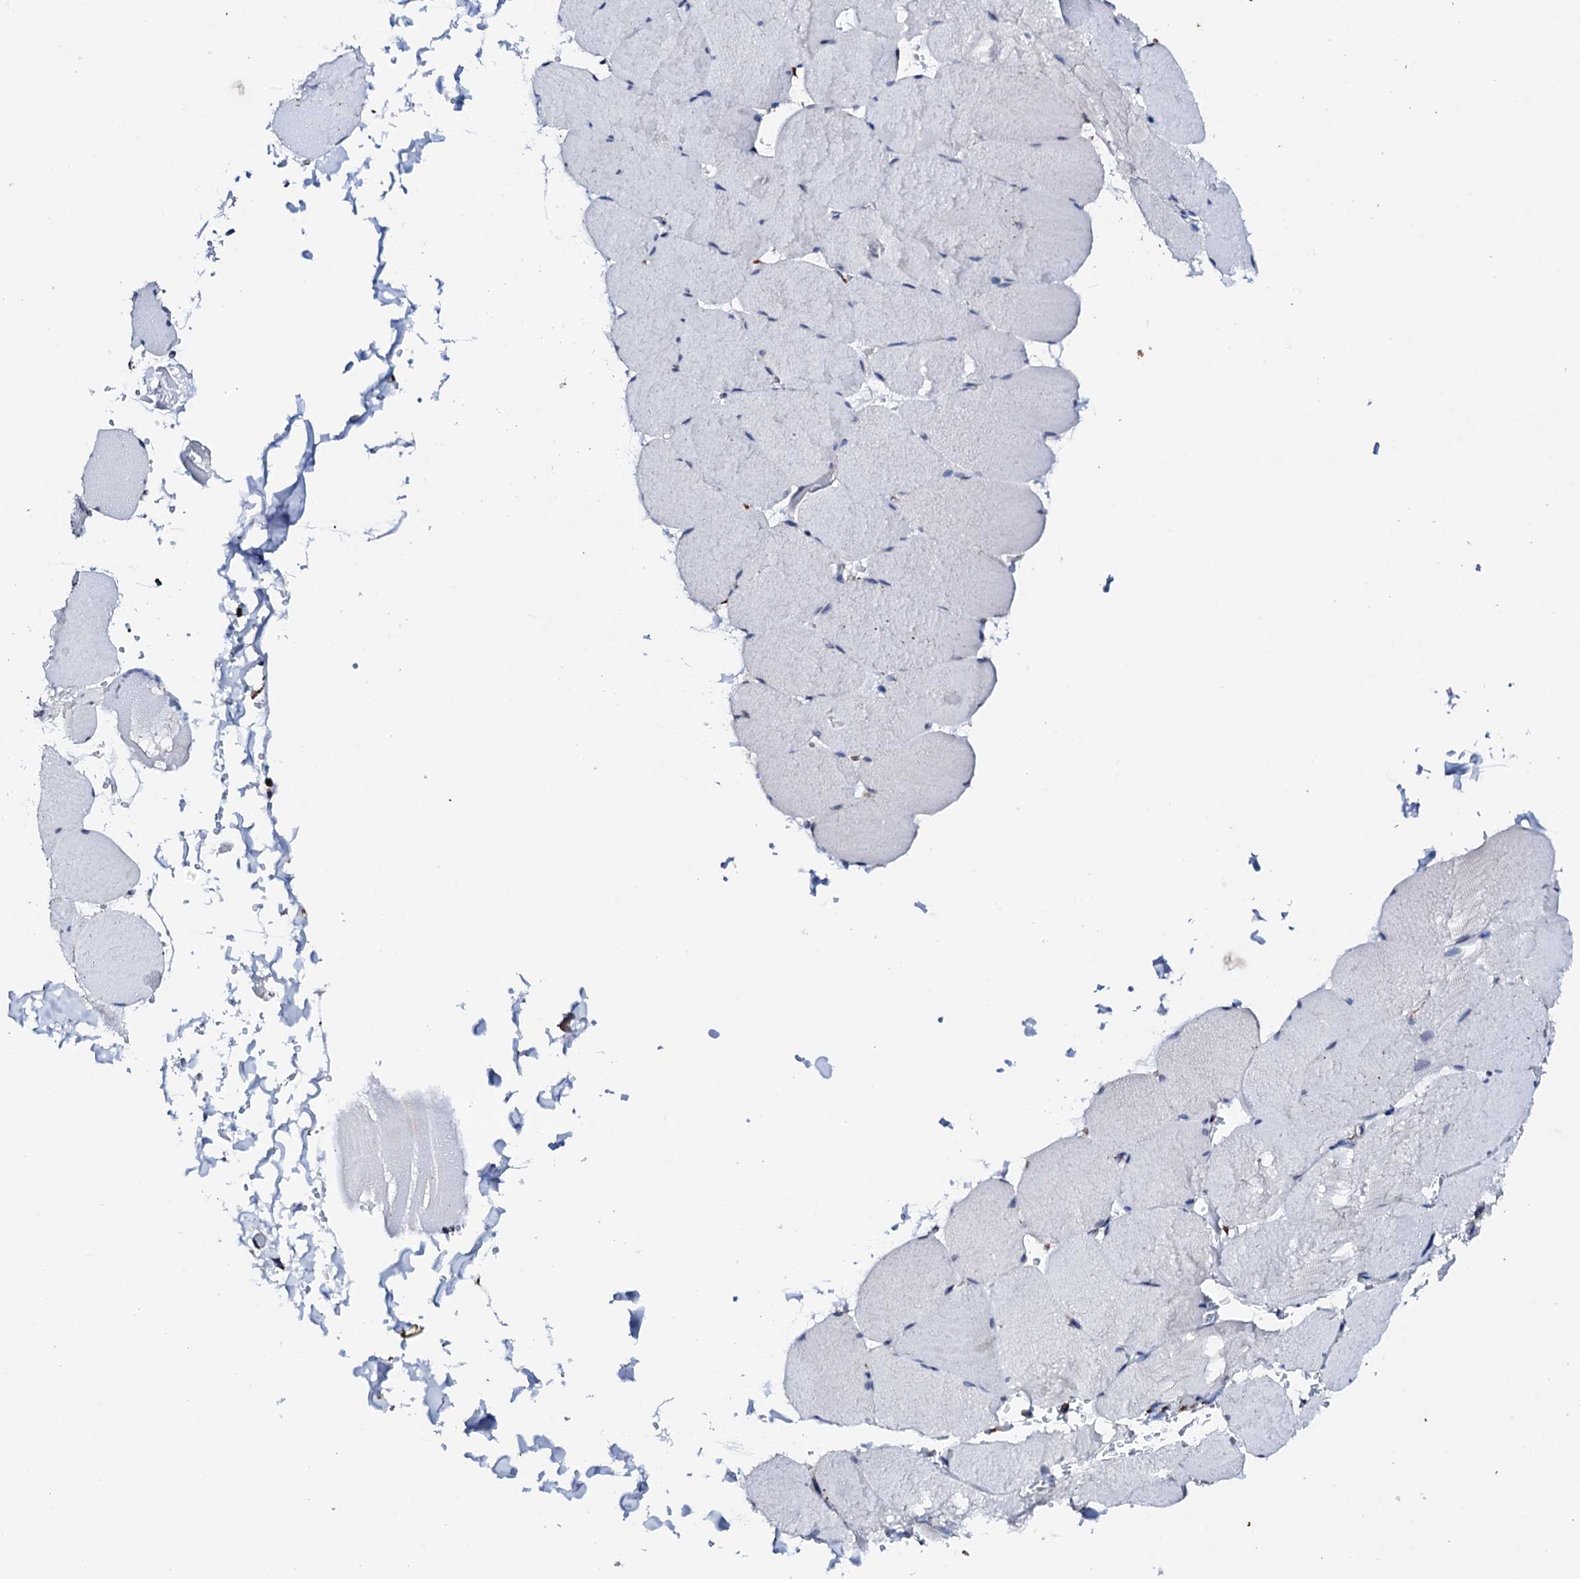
{"staining": {"intensity": "negative", "quantity": "none", "location": "none"}, "tissue": "skeletal muscle", "cell_type": "Myocytes", "image_type": "normal", "snomed": [{"axis": "morphology", "description": "Normal tissue, NOS"}, {"axis": "topography", "description": "Skeletal muscle"}, {"axis": "topography", "description": "Head-Neck"}], "caption": "An image of skeletal muscle stained for a protein reveals no brown staining in myocytes.", "gene": "AMDHD1", "patient": {"sex": "male", "age": 66}}